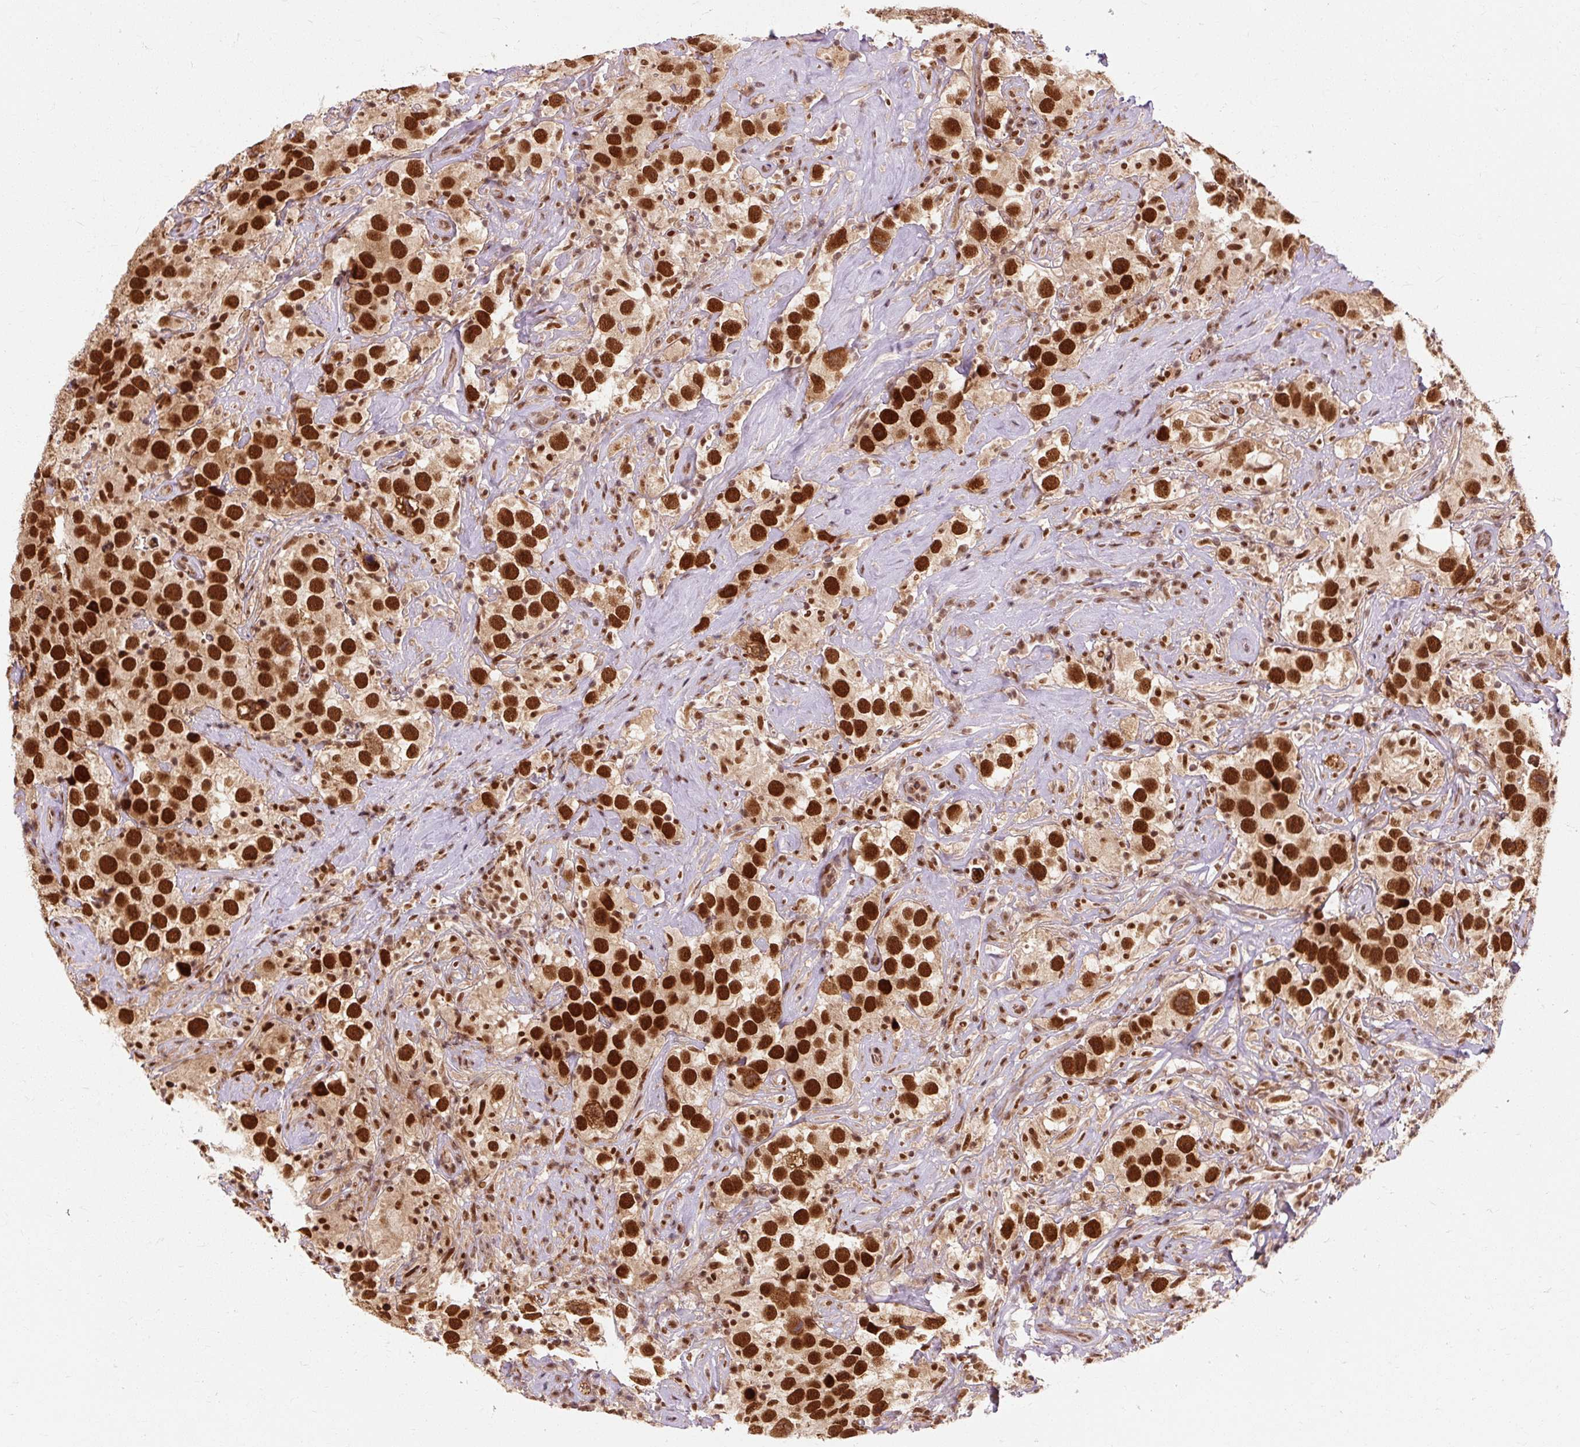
{"staining": {"intensity": "strong", "quantity": ">75%", "location": "nuclear"}, "tissue": "testis cancer", "cell_type": "Tumor cells", "image_type": "cancer", "snomed": [{"axis": "morphology", "description": "Seminoma, NOS"}, {"axis": "topography", "description": "Testis"}], "caption": "Immunohistochemical staining of seminoma (testis) demonstrates high levels of strong nuclear expression in approximately >75% of tumor cells.", "gene": "CSTF1", "patient": {"sex": "male", "age": 49}}